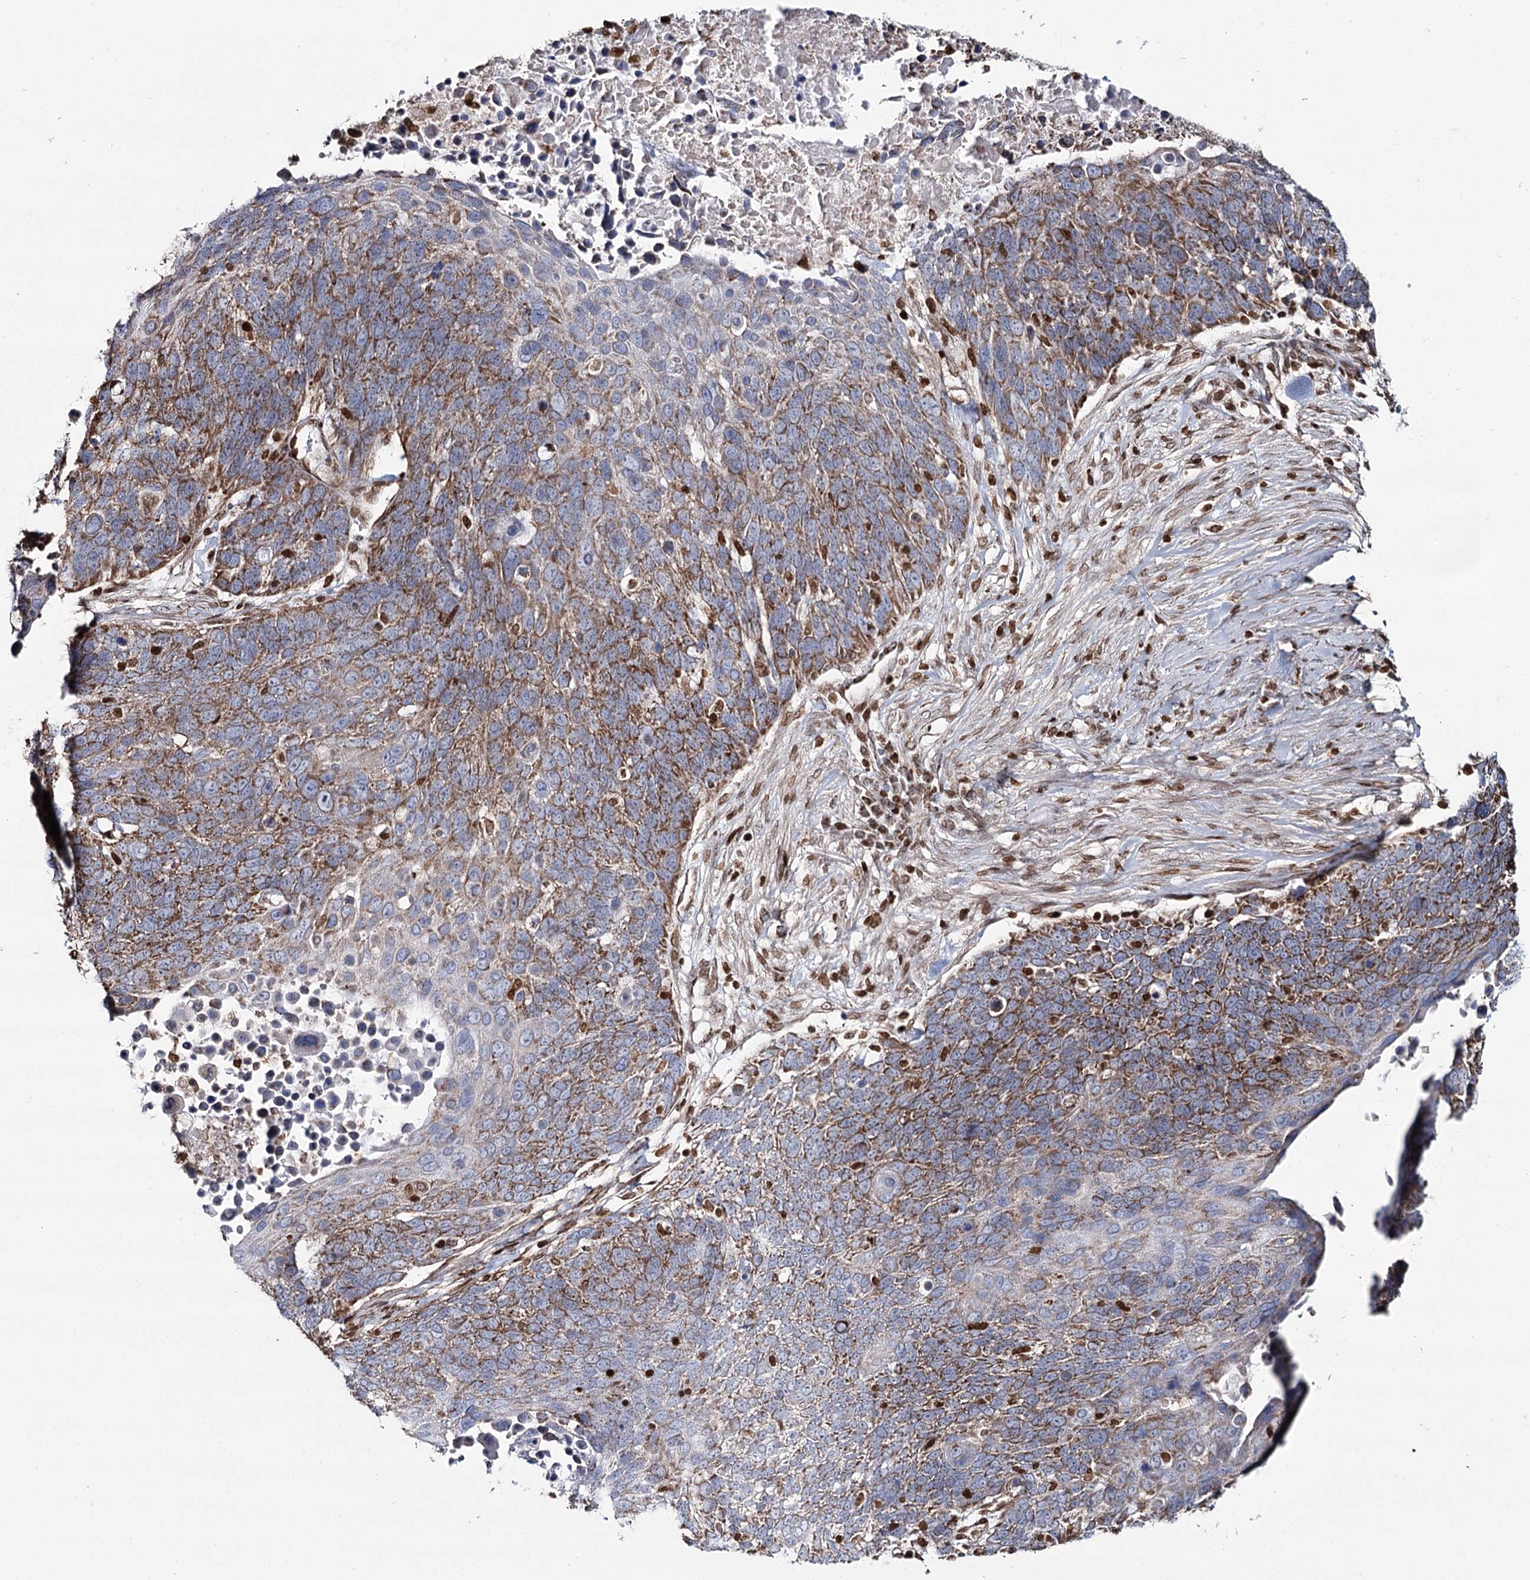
{"staining": {"intensity": "moderate", "quantity": ">75%", "location": "cytoplasmic/membranous"}, "tissue": "lung cancer", "cell_type": "Tumor cells", "image_type": "cancer", "snomed": [{"axis": "morphology", "description": "Normal tissue, NOS"}, {"axis": "morphology", "description": "Squamous cell carcinoma, NOS"}, {"axis": "topography", "description": "Lymph node"}, {"axis": "topography", "description": "Lung"}], "caption": "Tumor cells exhibit medium levels of moderate cytoplasmic/membranous positivity in approximately >75% of cells in lung cancer.", "gene": "PDHX", "patient": {"sex": "male", "age": 66}}